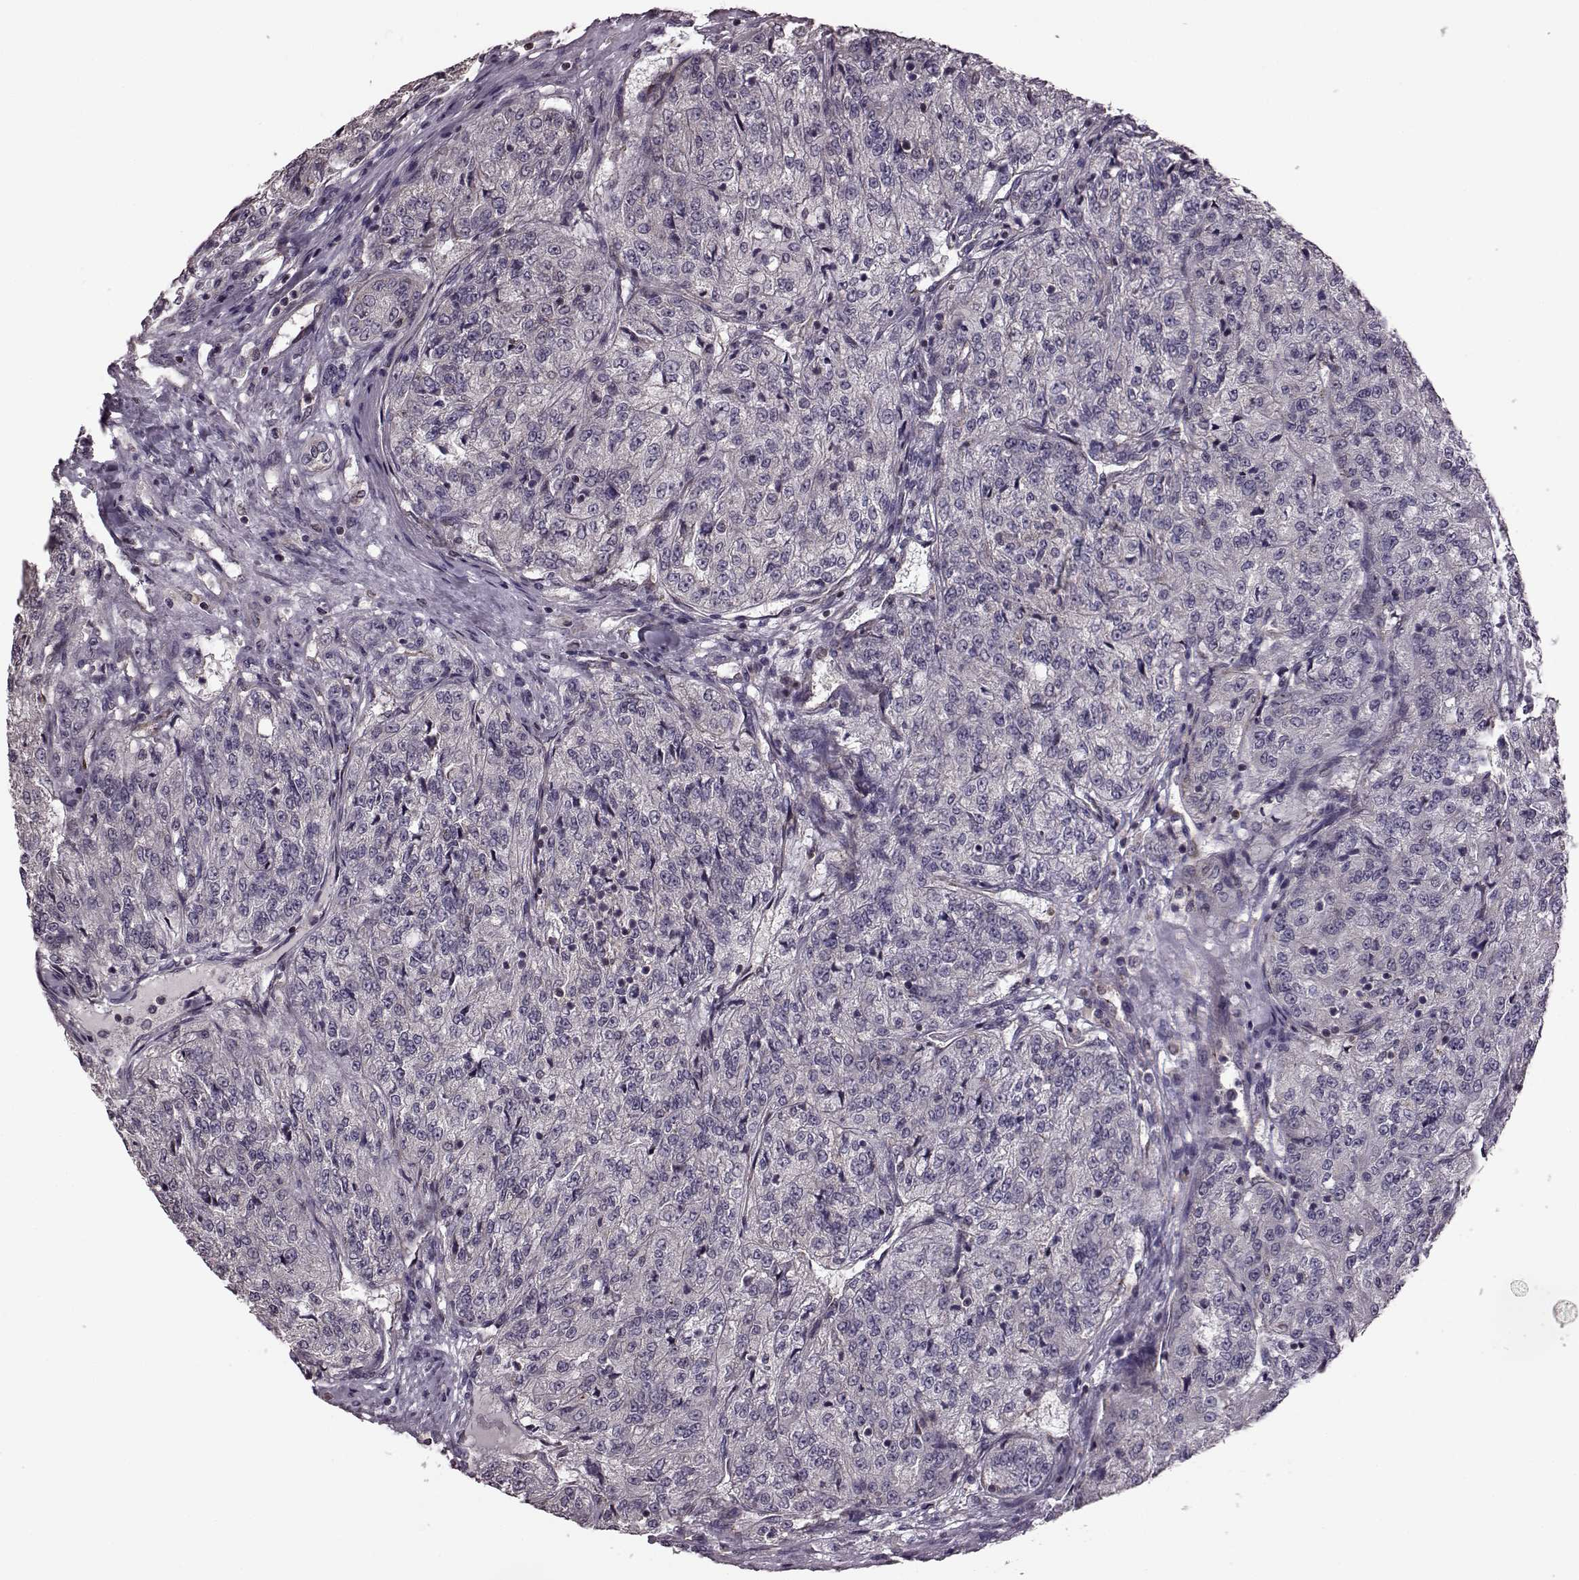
{"staining": {"intensity": "negative", "quantity": "none", "location": "none"}, "tissue": "renal cancer", "cell_type": "Tumor cells", "image_type": "cancer", "snomed": [{"axis": "morphology", "description": "Adenocarcinoma, NOS"}, {"axis": "topography", "description": "Kidney"}], "caption": "Human renal adenocarcinoma stained for a protein using immunohistochemistry (IHC) displays no expression in tumor cells.", "gene": "CDC42SE1", "patient": {"sex": "female", "age": 63}}